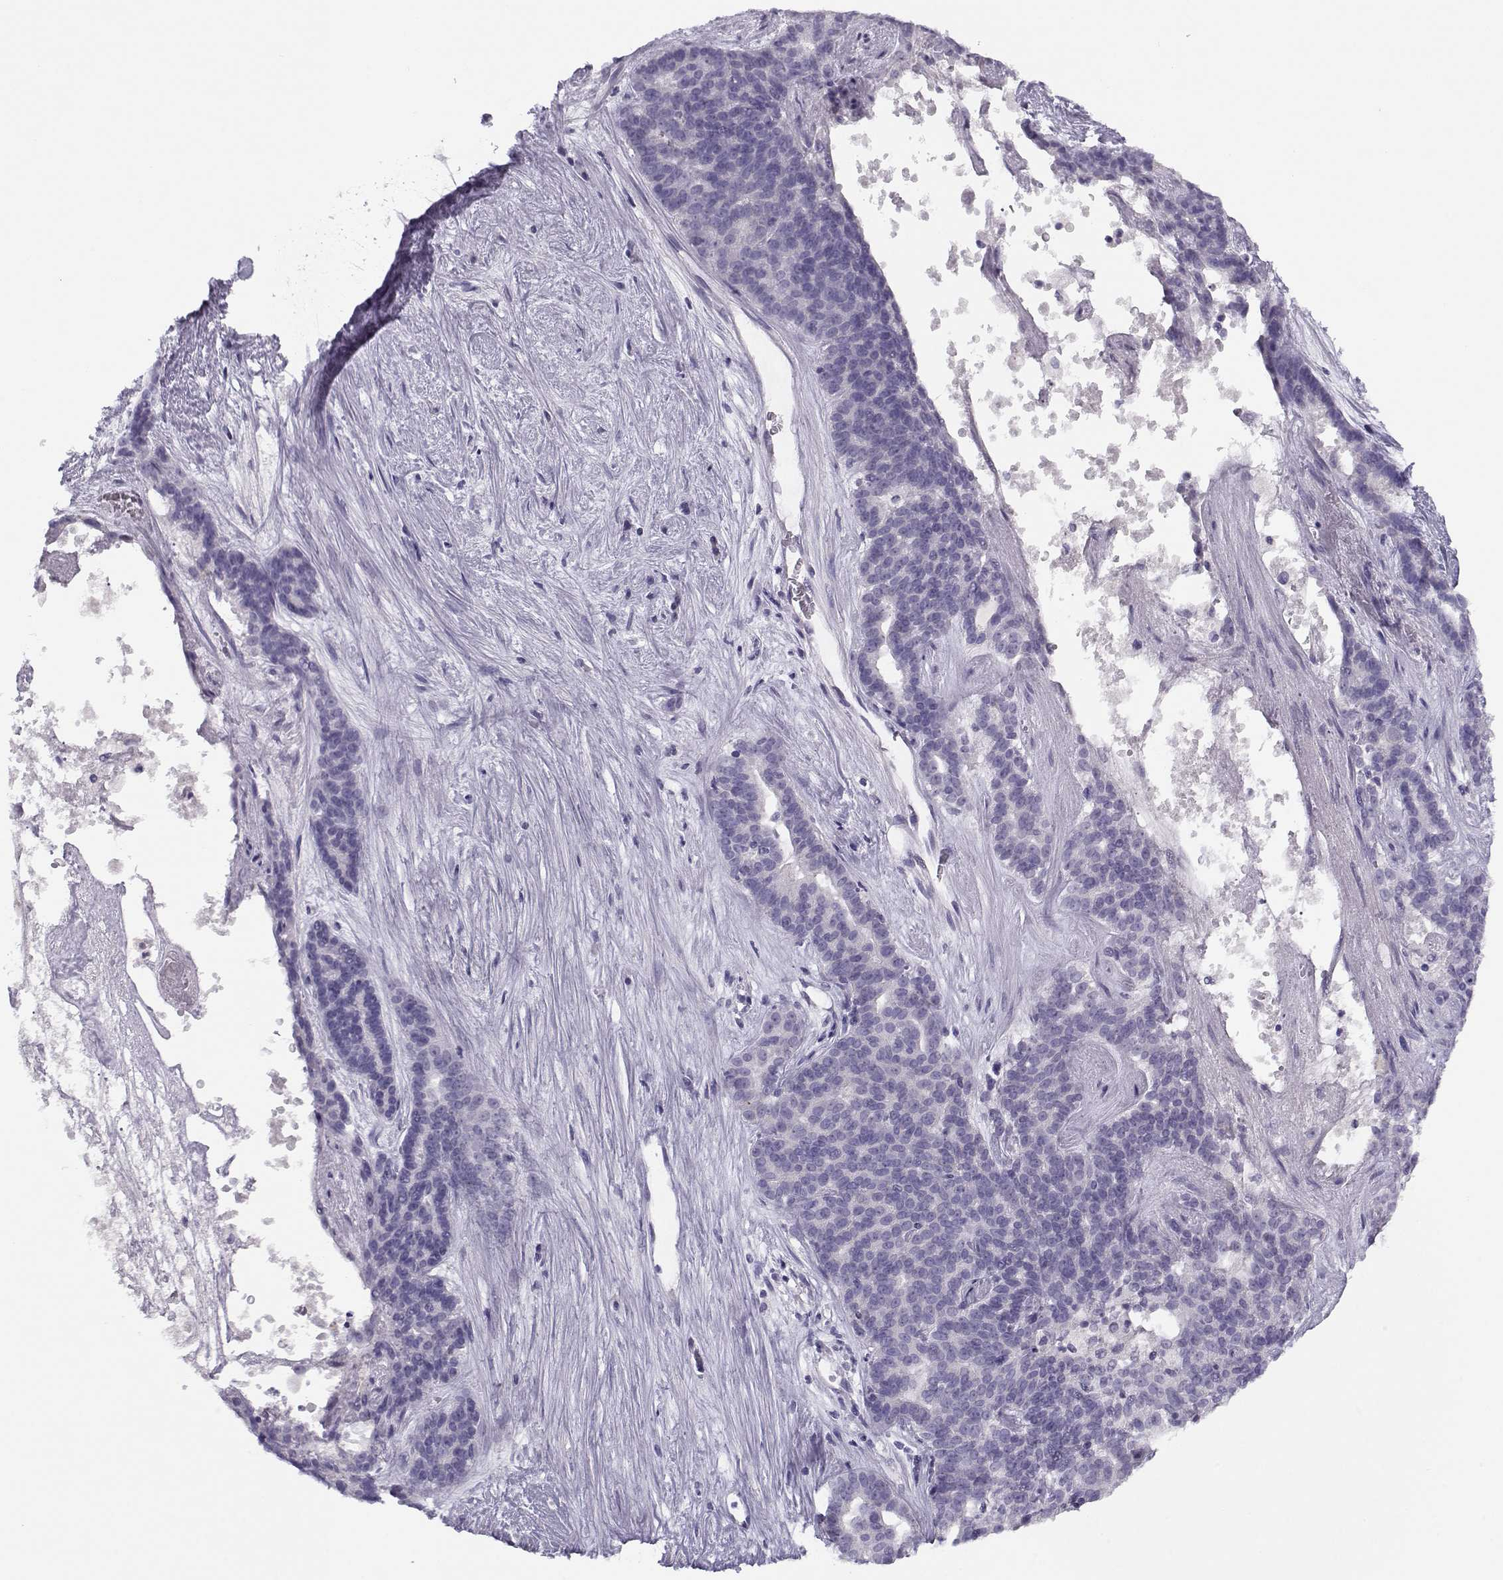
{"staining": {"intensity": "negative", "quantity": "none", "location": "none"}, "tissue": "liver cancer", "cell_type": "Tumor cells", "image_type": "cancer", "snomed": [{"axis": "morphology", "description": "Cholangiocarcinoma"}, {"axis": "topography", "description": "Liver"}], "caption": "A histopathology image of cholangiocarcinoma (liver) stained for a protein reveals no brown staining in tumor cells. (IHC, brightfield microscopy, high magnification).", "gene": "CFAP77", "patient": {"sex": "female", "age": 47}}